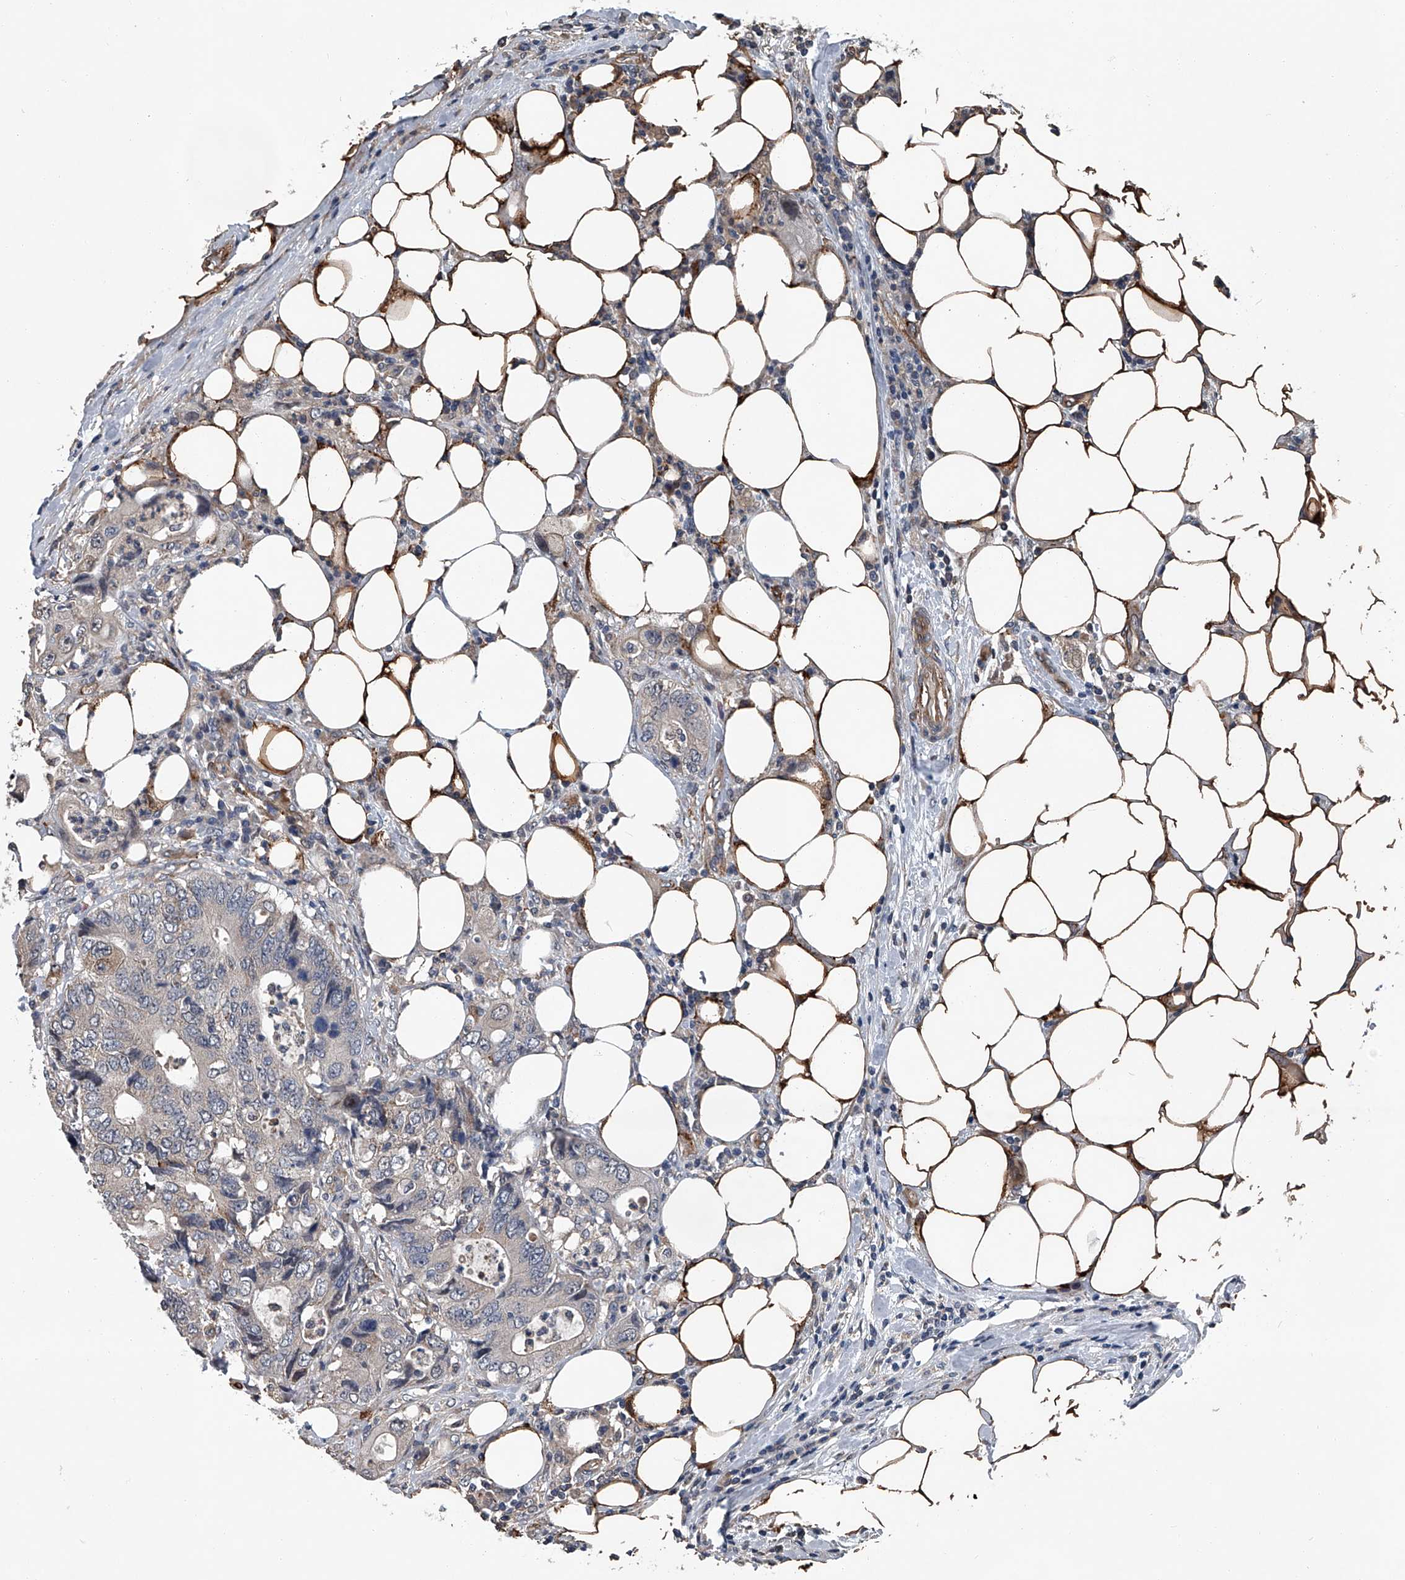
{"staining": {"intensity": "negative", "quantity": "none", "location": "none"}, "tissue": "colorectal cancer", "cell_type": "Tumor cells", "image_type": "cancer", "snomed": [{"axis": "morphology", "description": "Adenocarcinoma, NOS"}, {"axis": "topography", "description": "Colon"}], "caption": "This photomicrograph is of colorectal cancer (adenocarcinoma) stained with immunohistochemistry to label a protein in brown with the nuclei are counter-stained blue. There is no staining in tumor cells.", "gene": "LDLRAD2", "patient": {"sex": "male", "age": 71}}